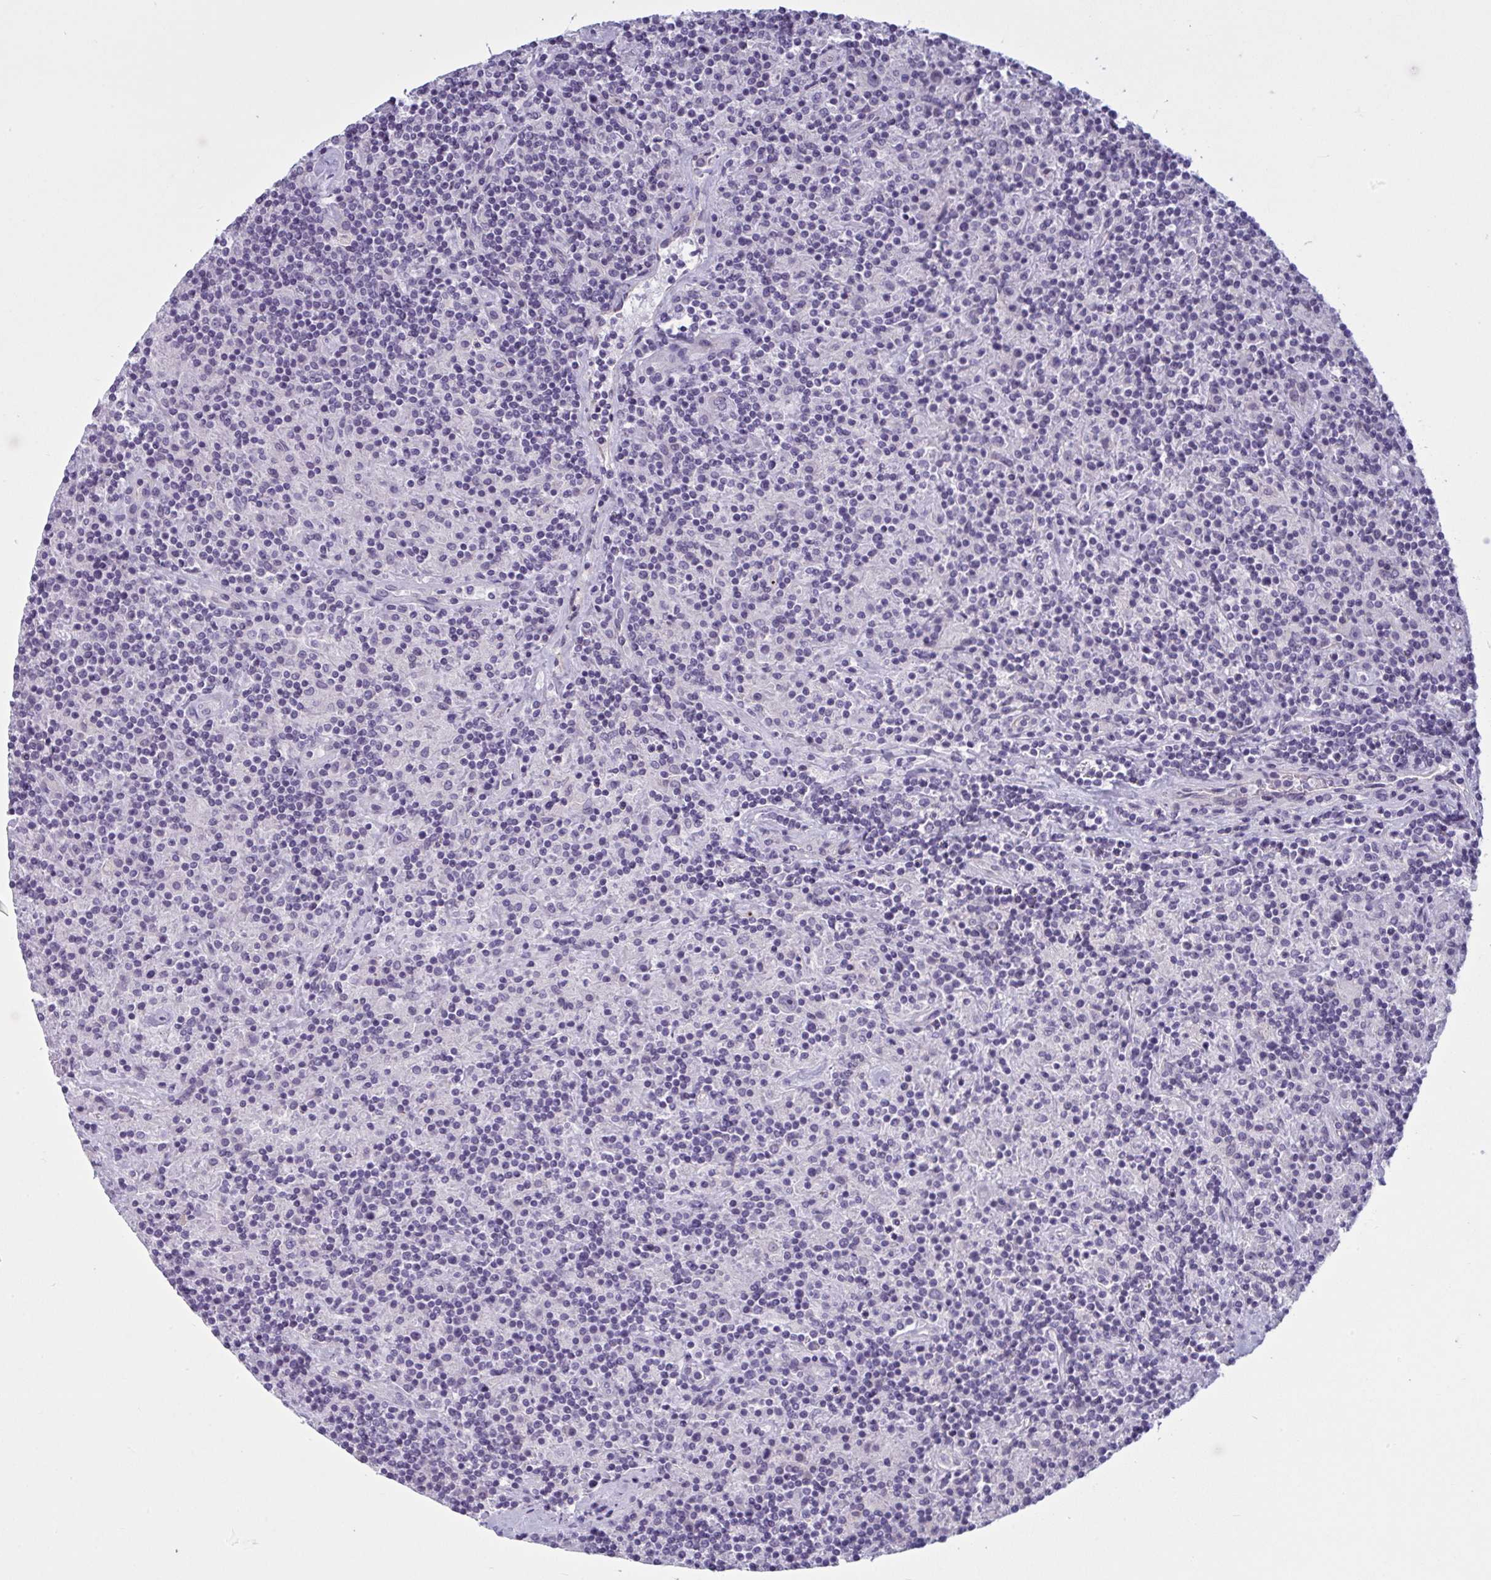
{"staining": {"intensity": "negative", "quantity": "none", "location": "none"}, "tissue": "lymphoma", "cell_type": "Tumor cells", "image_type": "cancer", "snomed": [{"axis": "morphology", "description": "Hodgkin's disease, NOS"}, {"axis": "topography", "description": "Lymph node"}], "caption": "IHC of lymphoma demonstrates no positivity in tumor cells. (Stains: DAB (3,3'-diaminobenzidine) immunohistochemistry with hematoxylin counter stain, Microscopy: brightfield microscopy at high magnification).", "gene": "OR1L3", "patient": {"sex": "male", "age": 70}}